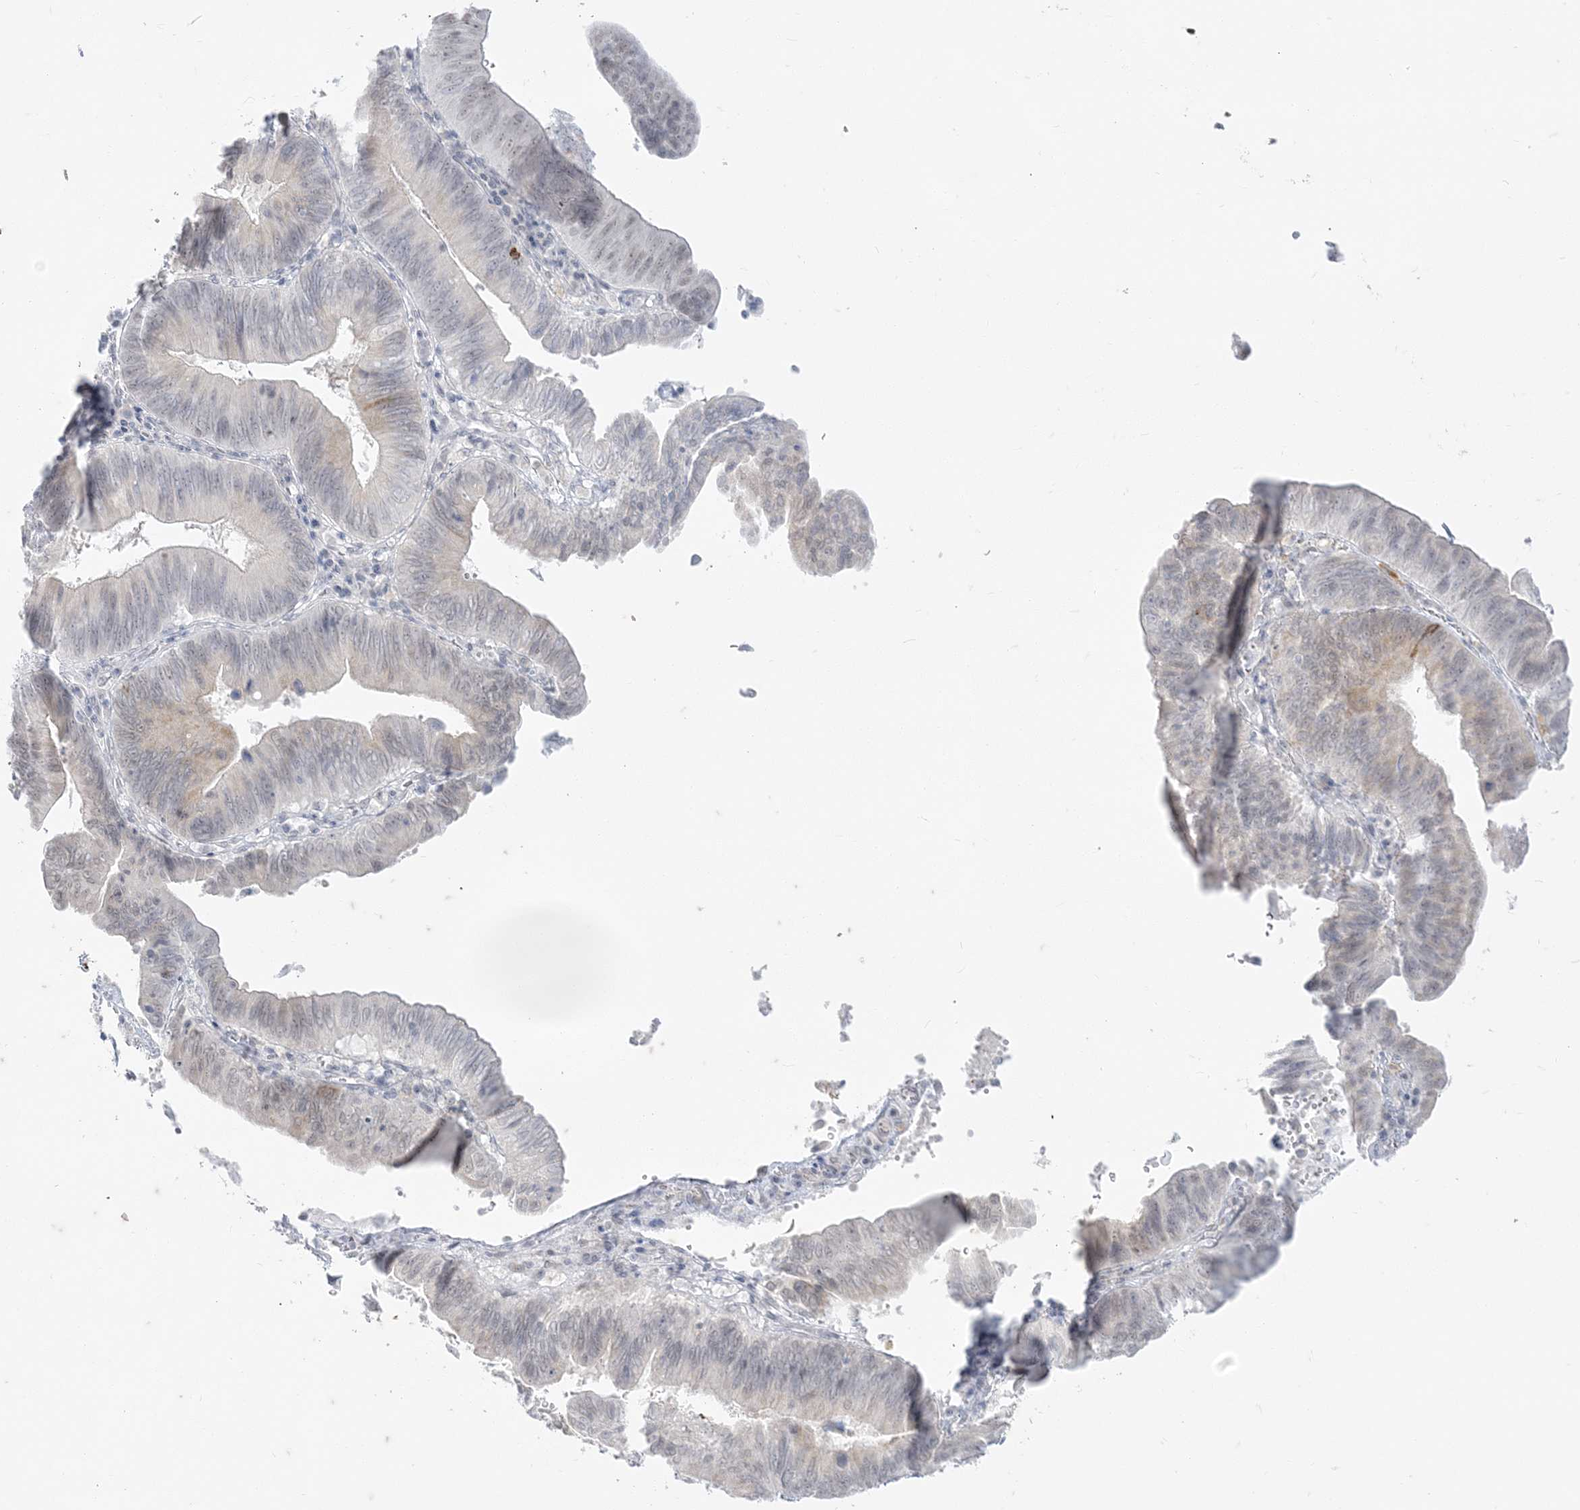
{"staining": {"intensity": "negative", "quantity": "none", "location": "none"}, "tissue": "pancreatic cancer", "cell_type": "Tumor cells", "image_type": "cancer", "snomed": [{"axis": "morphology", "description": "Adenocarcinoma, NOS"}, {"axis": "topography", "description": "Pancreas"}], "caption": "Pancreatic cancer (adenocarcinoma) was stained to show a protein in brown. There is no significant expression in tumor cells.", "gene": "ZC3H6", "patient": {"sex": "male", "age": 63}}